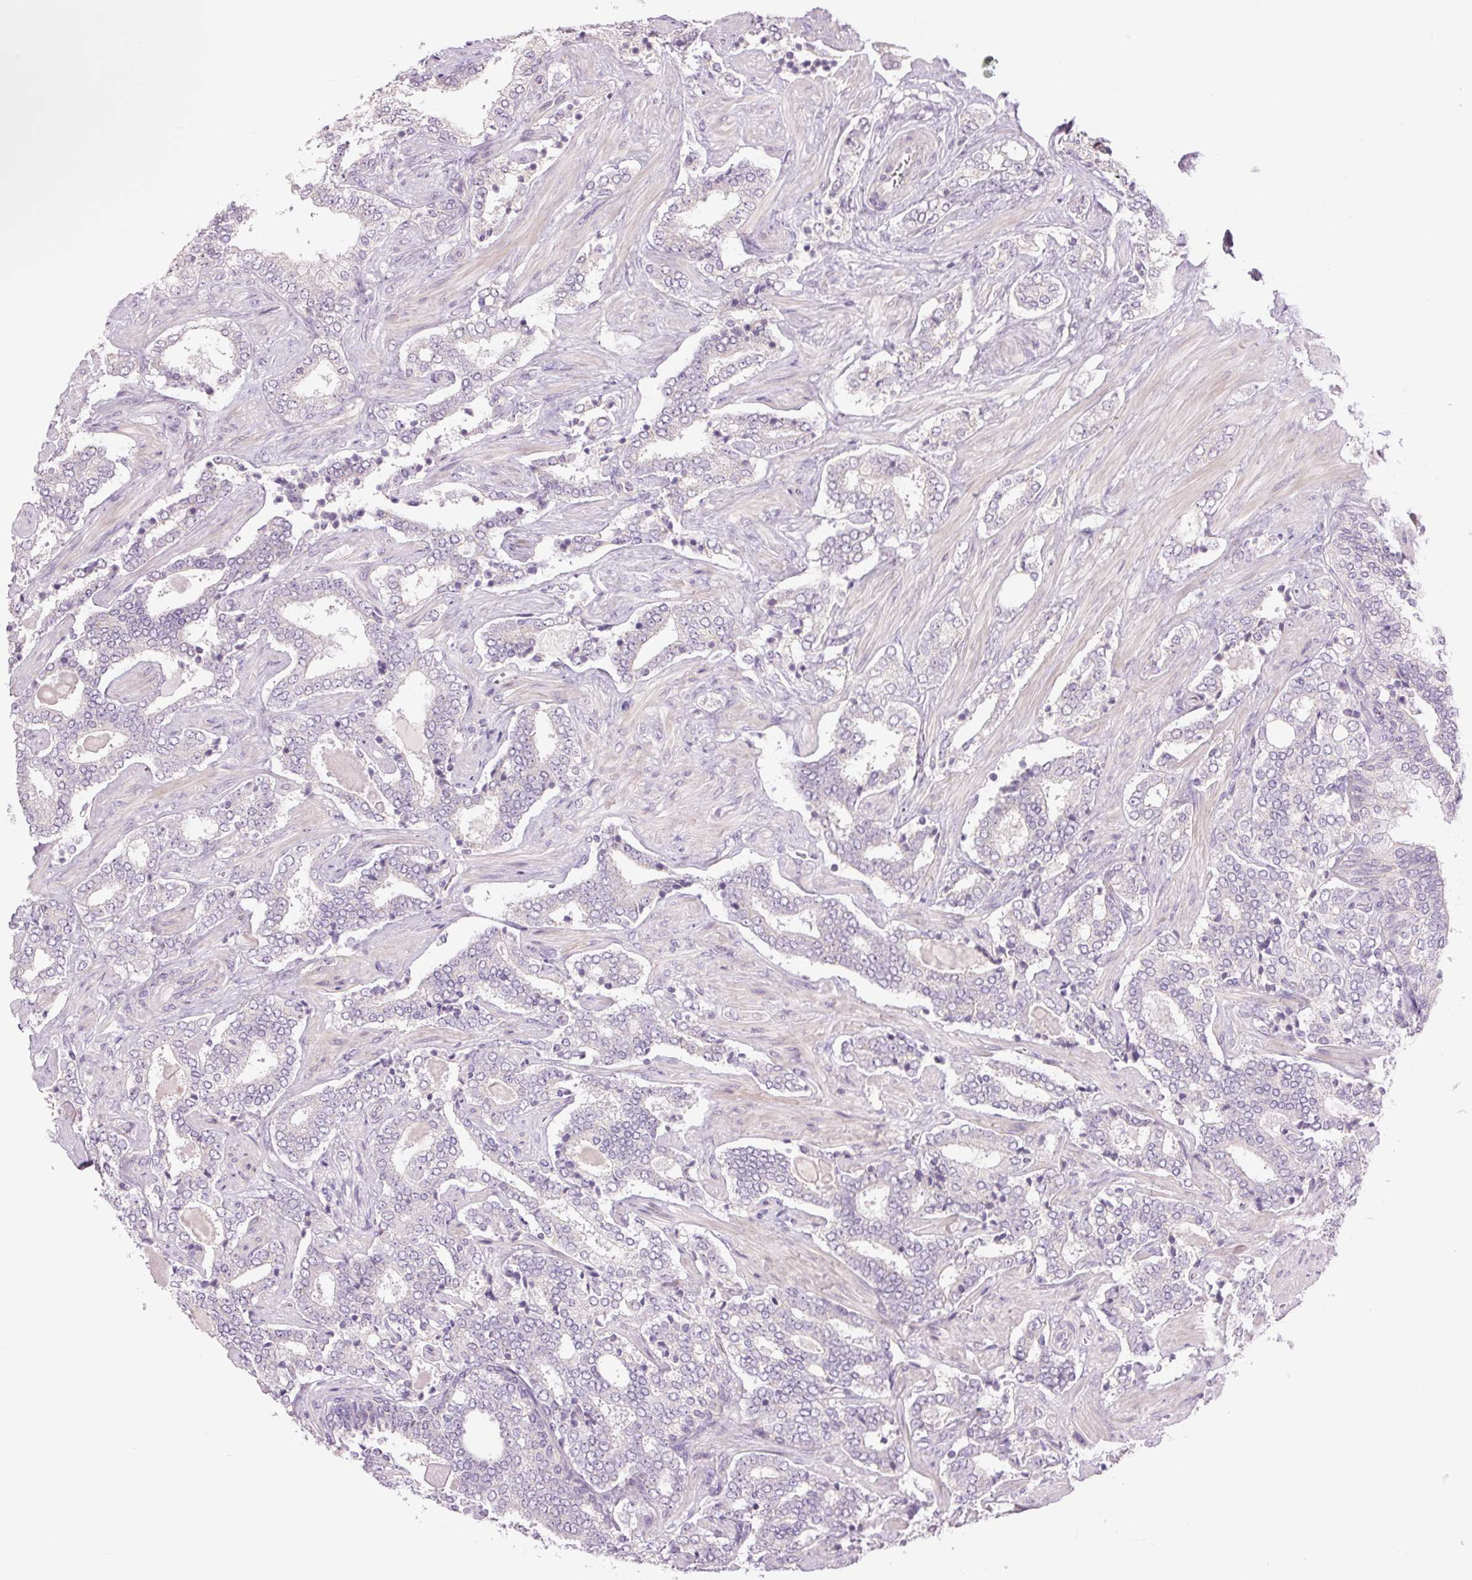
{"staining": {"intensity": "negative", "quantity": "none", "location": "none"}, "tissue": "prostate cancer", "cell_type": "Tumor cells", "image_type": "cancer", "snomed": [{"axis": "morphology", "description": "Adenocarcinoma, High grade"}, {"axis": "topography", "description": "Prostate"}], "caption": "Image shows no protein staining in tumor cells of prostate high-grade adenocarcinoma tissue.", "gene": "CTNNA3", "patient": {"sex": "male", "age": 60}}